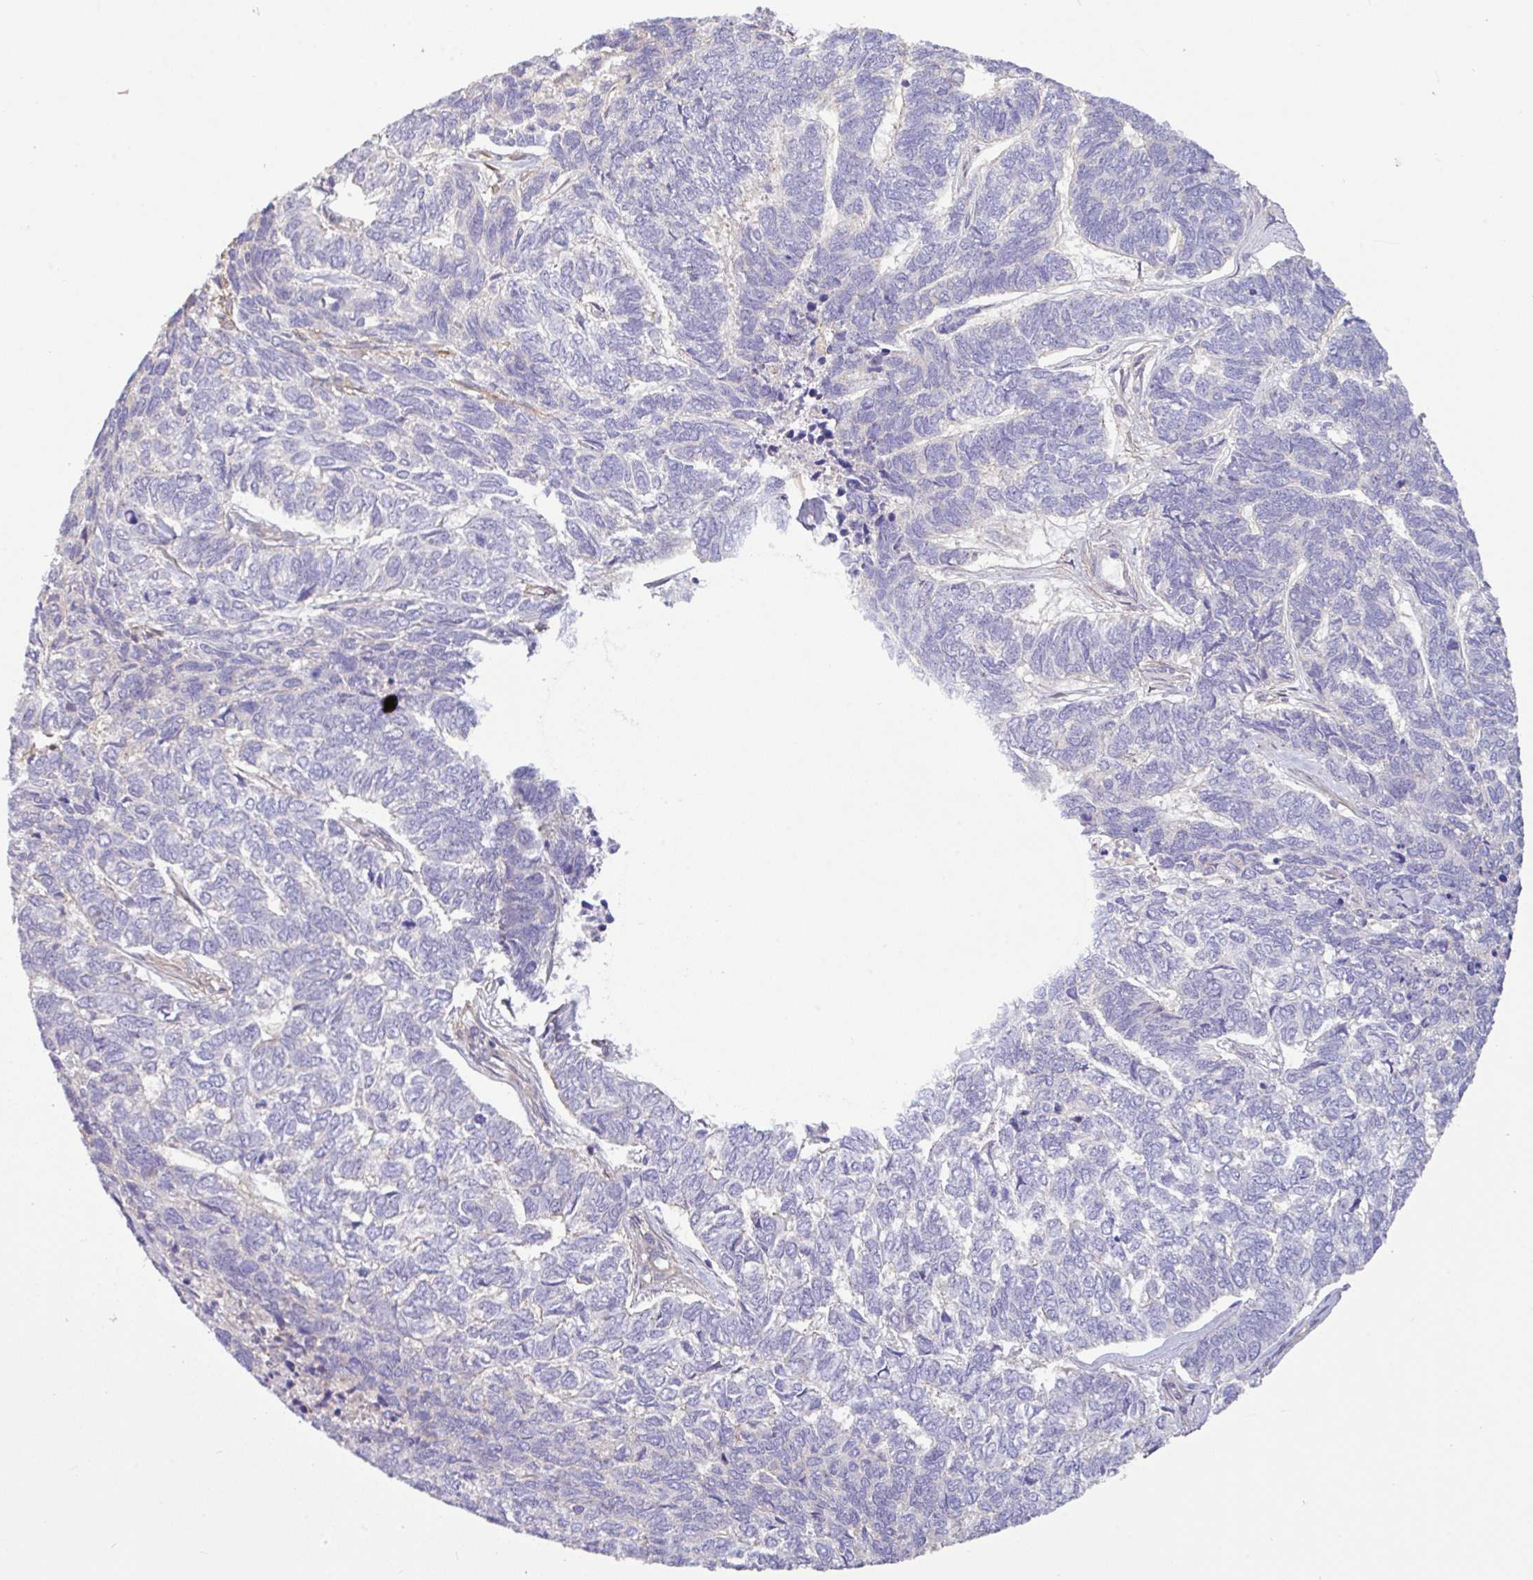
{"staining": {"intensity": "negative", "quantity": "none", "location": "none"}, "tissue": "skin cancer", "cell_type": "Tumor cells", "image_type": "cancer", "snomed": [{"axis": "morphology", "description": "Basal cell carcinoma"}, {"axis": "topography", "description": "Skin"}], "caption": "Immunohistochemistry (IHC) of skin basal cell carcinoma shows no staining in tumor cells.", "gene": "PLCD4", "patient": {"sex": "female", "age": 65}}